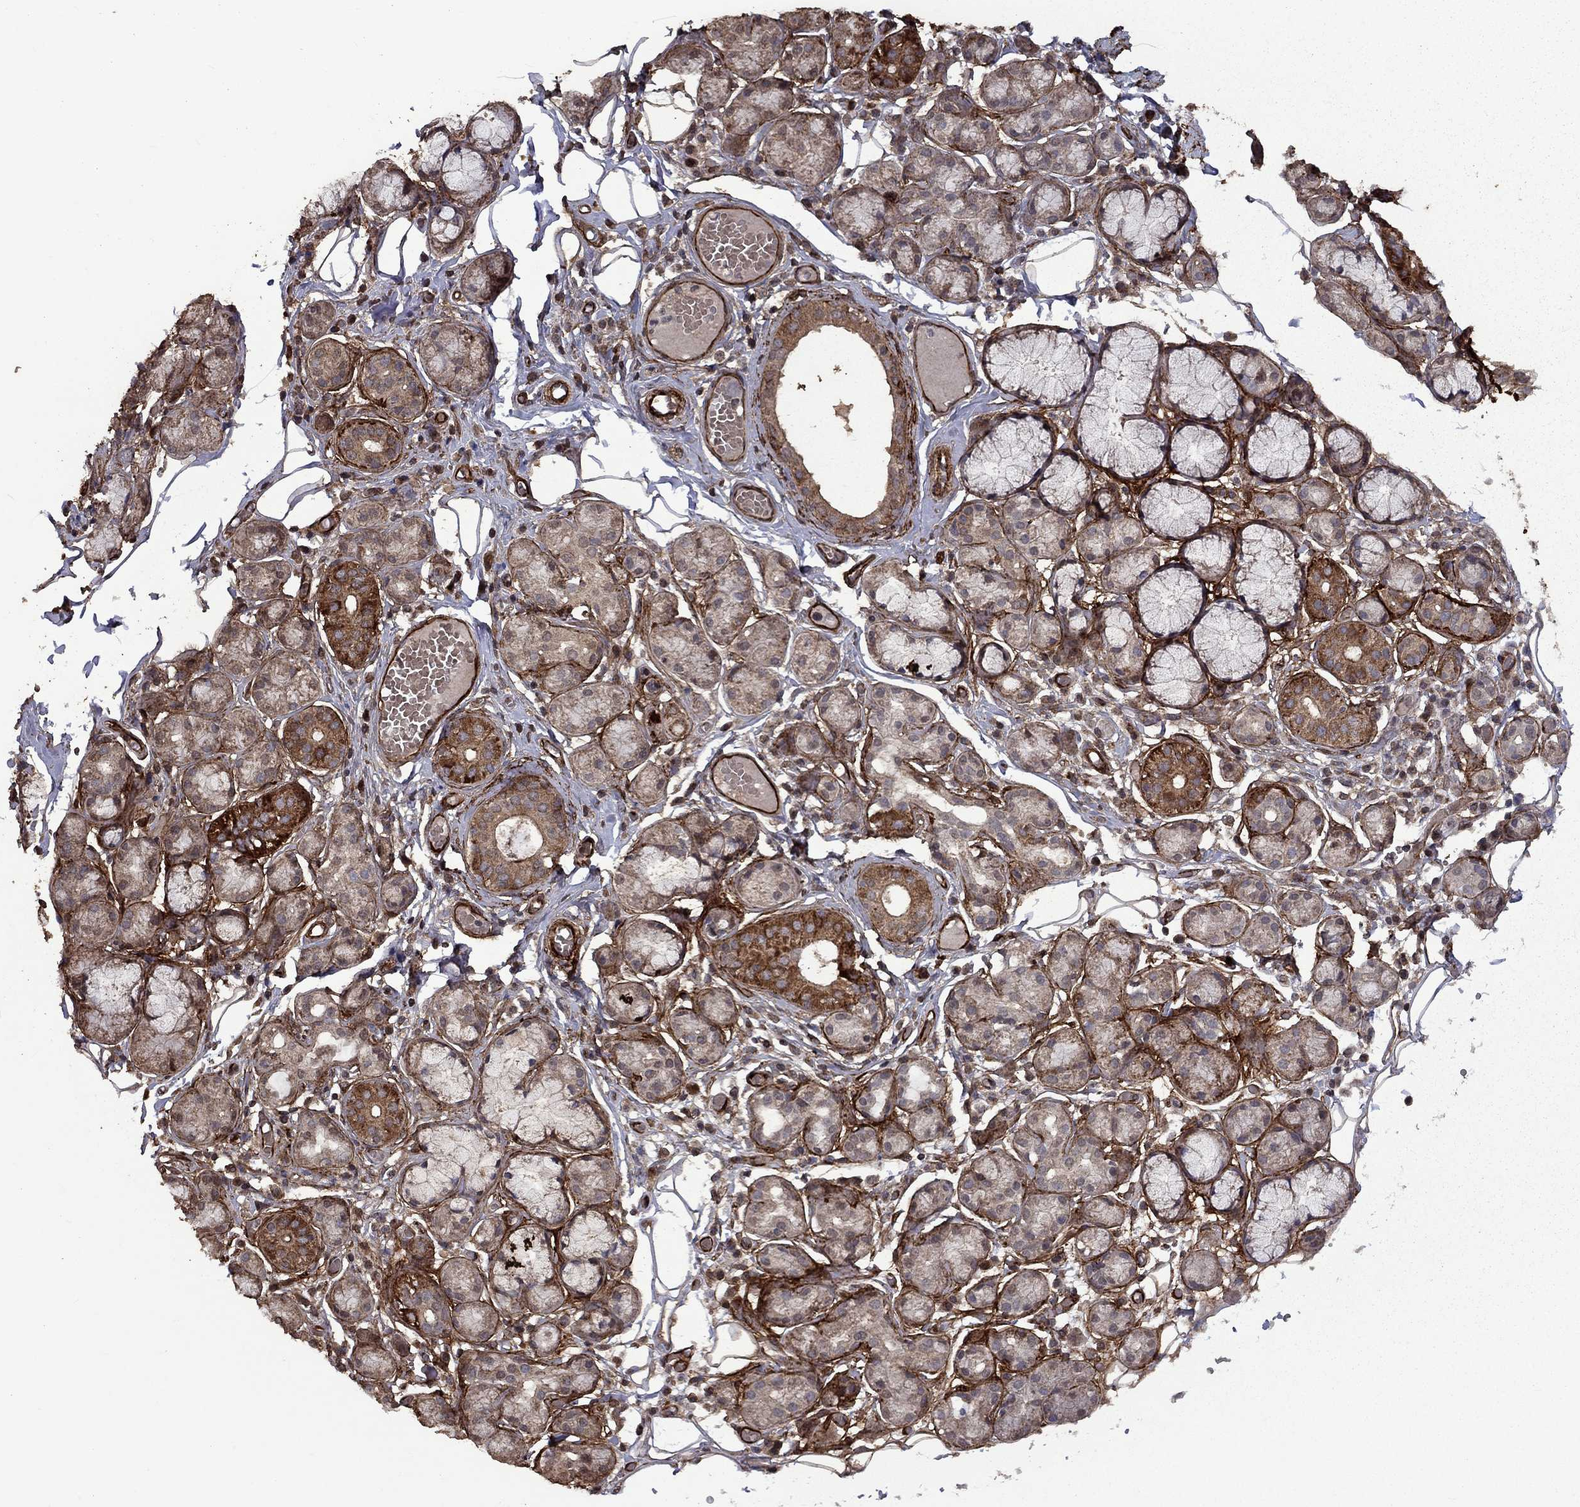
{"staining": {"intensity": "strong", "quantity": "<25%", "location": "cytoplasmic/membranous"}, "tissue": "salivary gland", "cell_type": "Glandular cells", "image_type": "normal", "snomed": [{"axis": "morphology", "description": "Normal tissue, NOS"}, {"axis": "topography", "description": "Salivary gland"}, {"axis": "topography", "description": "Peripheral nerve tissue"}], "caption": "Glandular cells show medium levels of strong cytoplasmic/membranous staining in about <25% of cells in unremarkable salivary gland.", "gene": "COL18A1", "patient": {"sex": "male", "age": 71}}